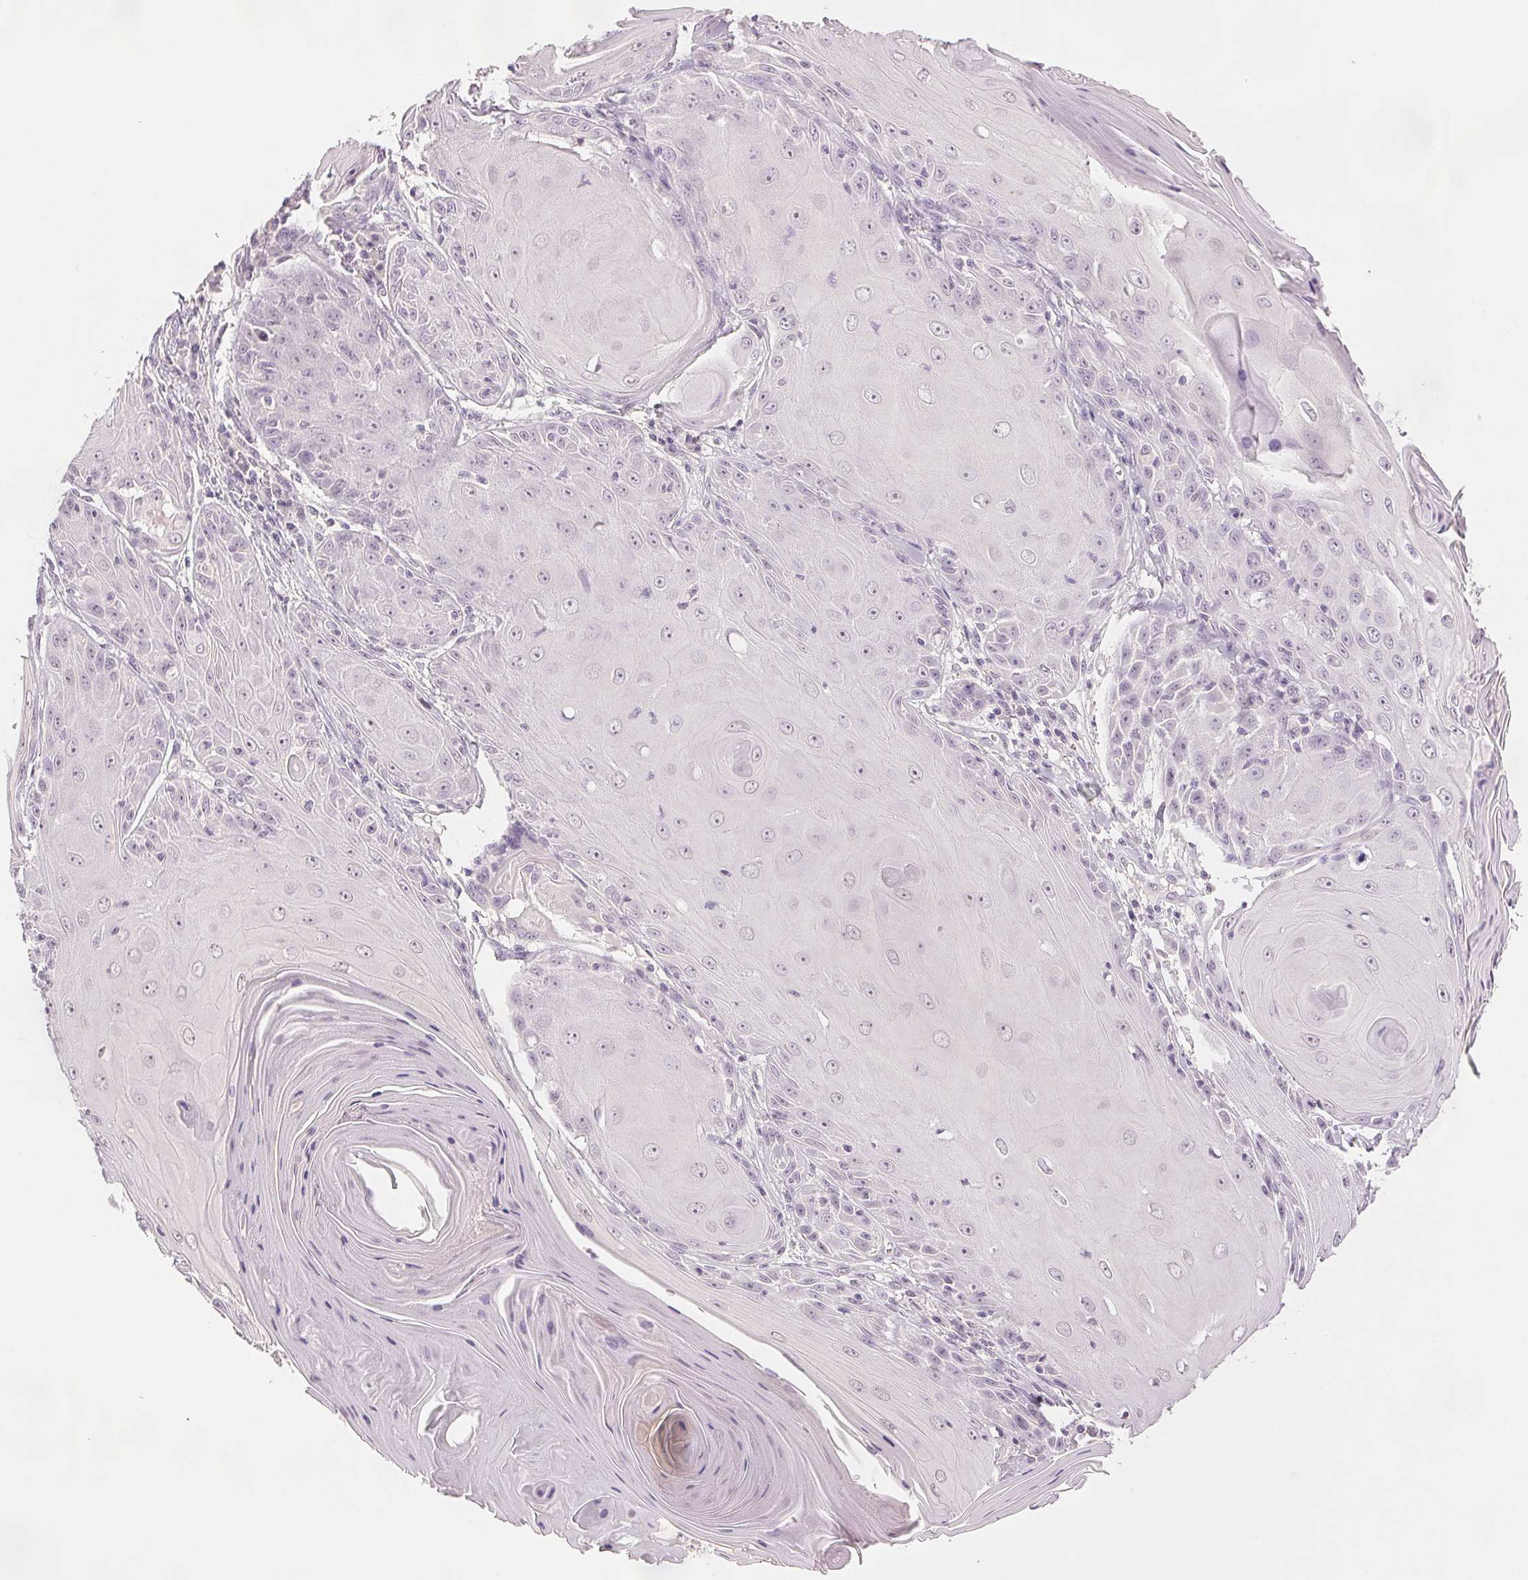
{"staining": {"intensity": "weak", "quantity": "<25%", "location": "nuclear"}, "tissue": "skin cancer", "cell_type": "Tumor cells", "image_type": "cancer", "snomed": [{"axis": "morphology", "description": "Squamous cell carcinoma, NOS"}, {"axis": "topography", "description": "Skin"}, {"axis": "topography", "description": "Vulva"}], "caption": "Immunohistochemistry (IHC) of human skin cancer (squamous cell carcinoma) demonstrates no expression in tumor cells. The staining was performed using DAB (3,3'-diaminobenzidine) to visualize the protein expression in brown, while the nuclei were stained in blue with hematoxylin (Magnification: 20x).", "gene": "SCGN", "patient": {"sex": "female", "age": 85}}